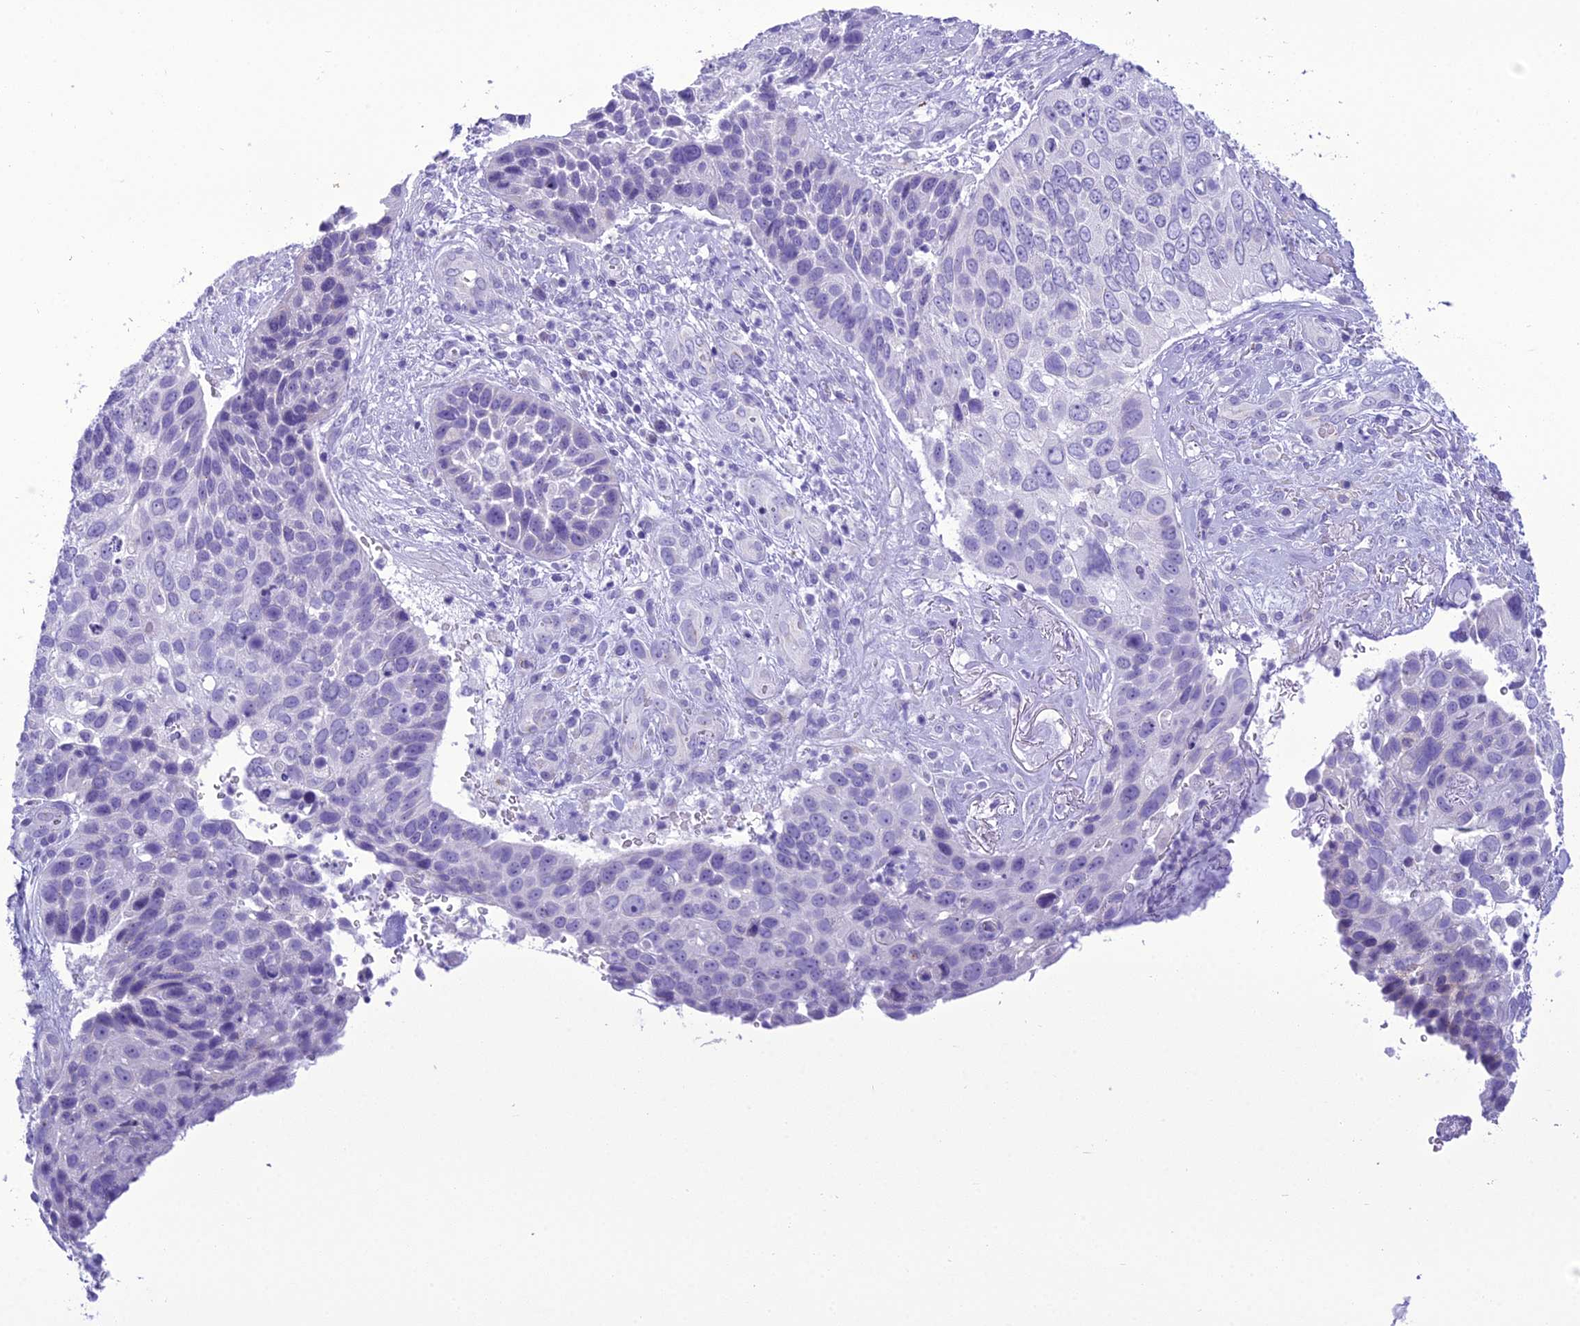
{"staining": {"intensity": "negative", "quantity": "none", "location": "none"}, "tissue": "skin cancer", "cell_type": "Tumor cells", "image_type": "cancer", "snomed": [{"axis": "morphology", "description": "Basal cell carcinoma"}, {"axis": "topography", "description": "Skin"}], "caption": "IHC photomicrograph of neoplastic tissue: human skin cancer (basal cell carcinoma) stained with DAB (3,3'-diaminobenzidine) demonstrates no significant protein expression in tumor cells. (Brightfield microscopy of DAB (3,3'-diaminobenzidine) immunohistochemistry at high magnification).", "gene": "B9D2", "patient": {"sex": "female", "age": 74}}